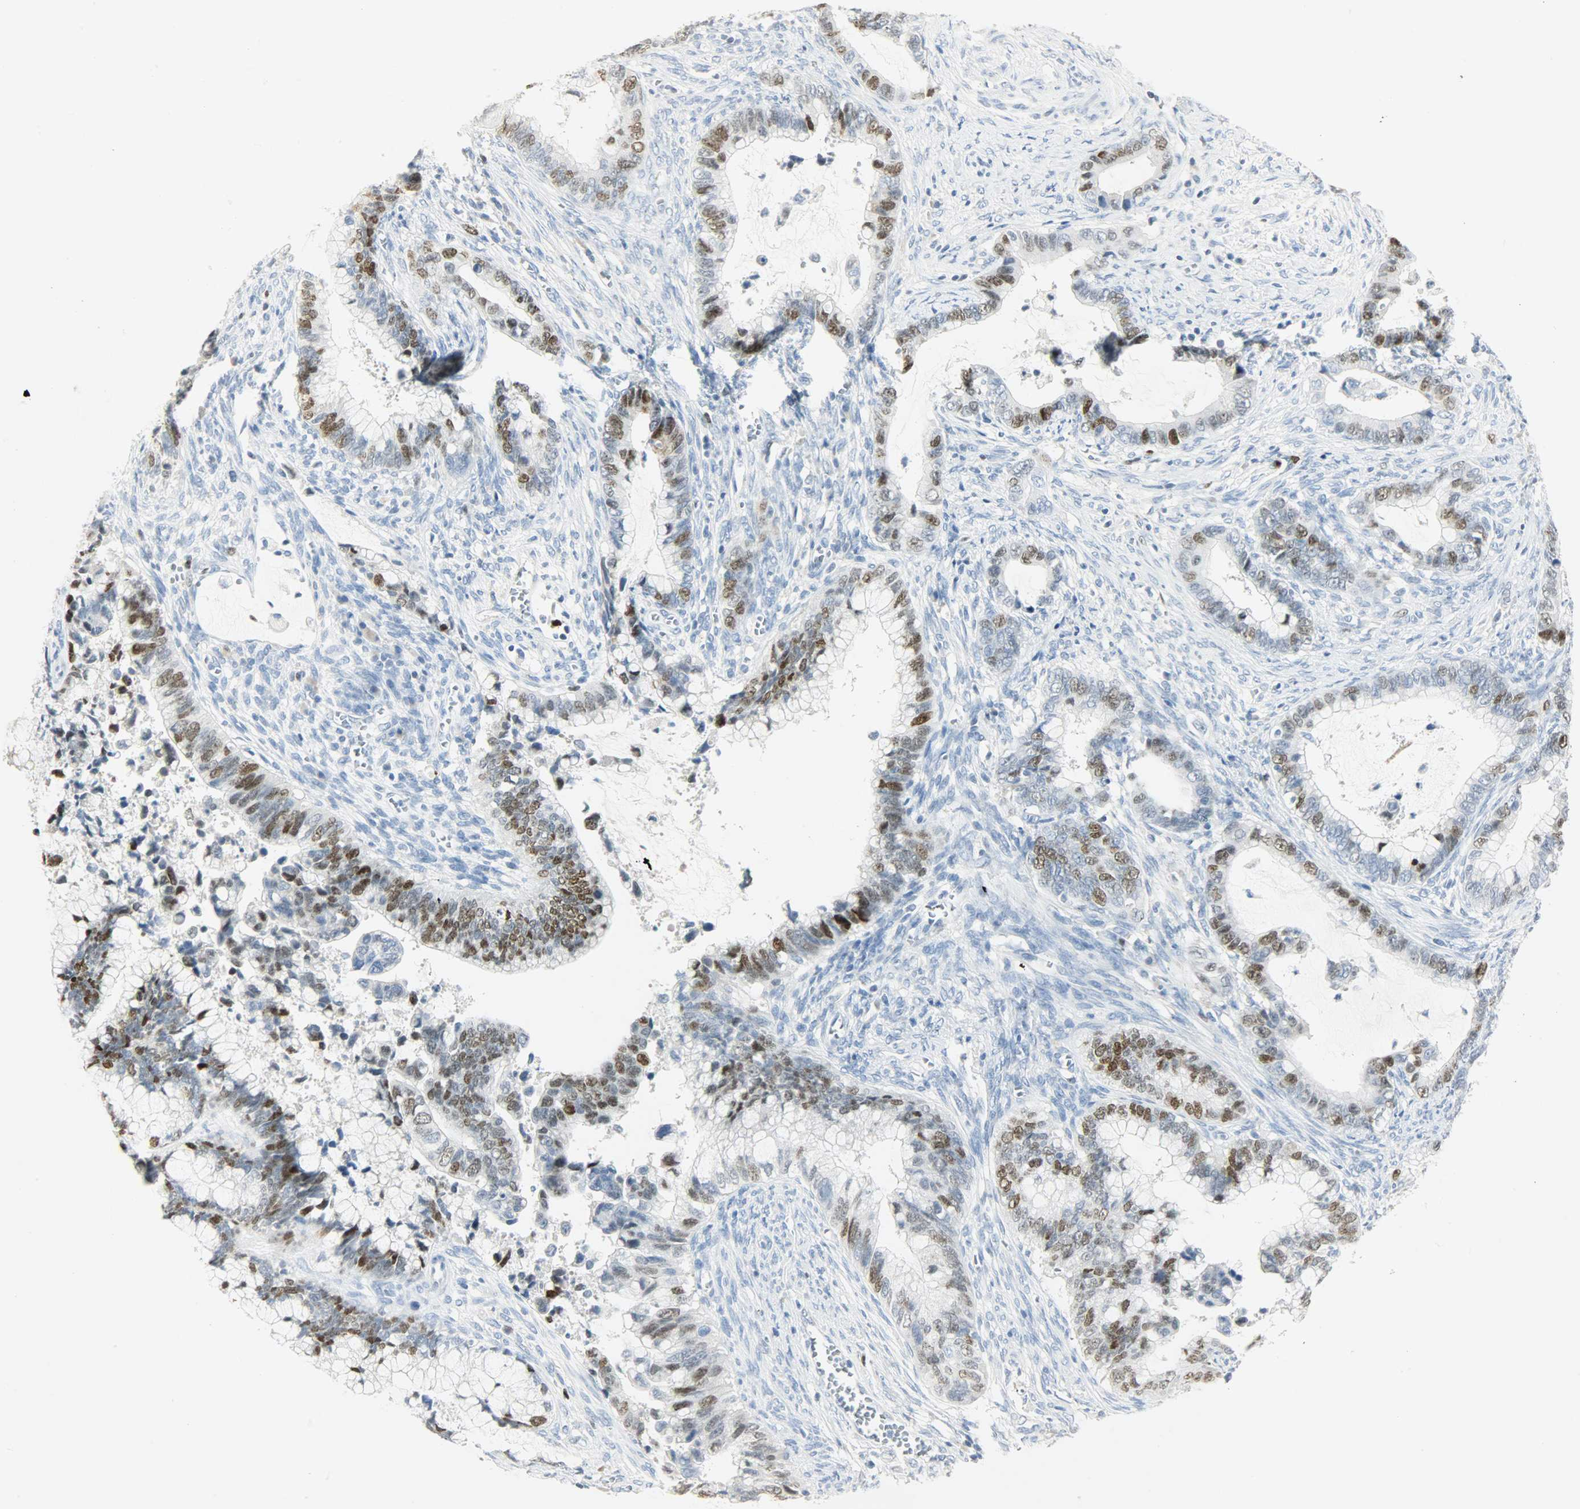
{"staining": {"intensity": "strong", "quantity": "25%-75%", "location": "nuclear"}, "tissue": "cervical cancer", "cell_type": "Tumor cells", "image_type": "cancer", "snomed": [{"axis": "morphology", "description": "Adenocarcinoma, NOS"}, {"axis": "topography", "description": "Cervix"}], "caption": "About 25%-75% of tumor cells in adenocarcinoma (cervical) display strong nuclear protein expression as visualized by brown immunohistochemical staining.", "gene": "HELLS", "patient": {"sex": "female", "age": 44}}